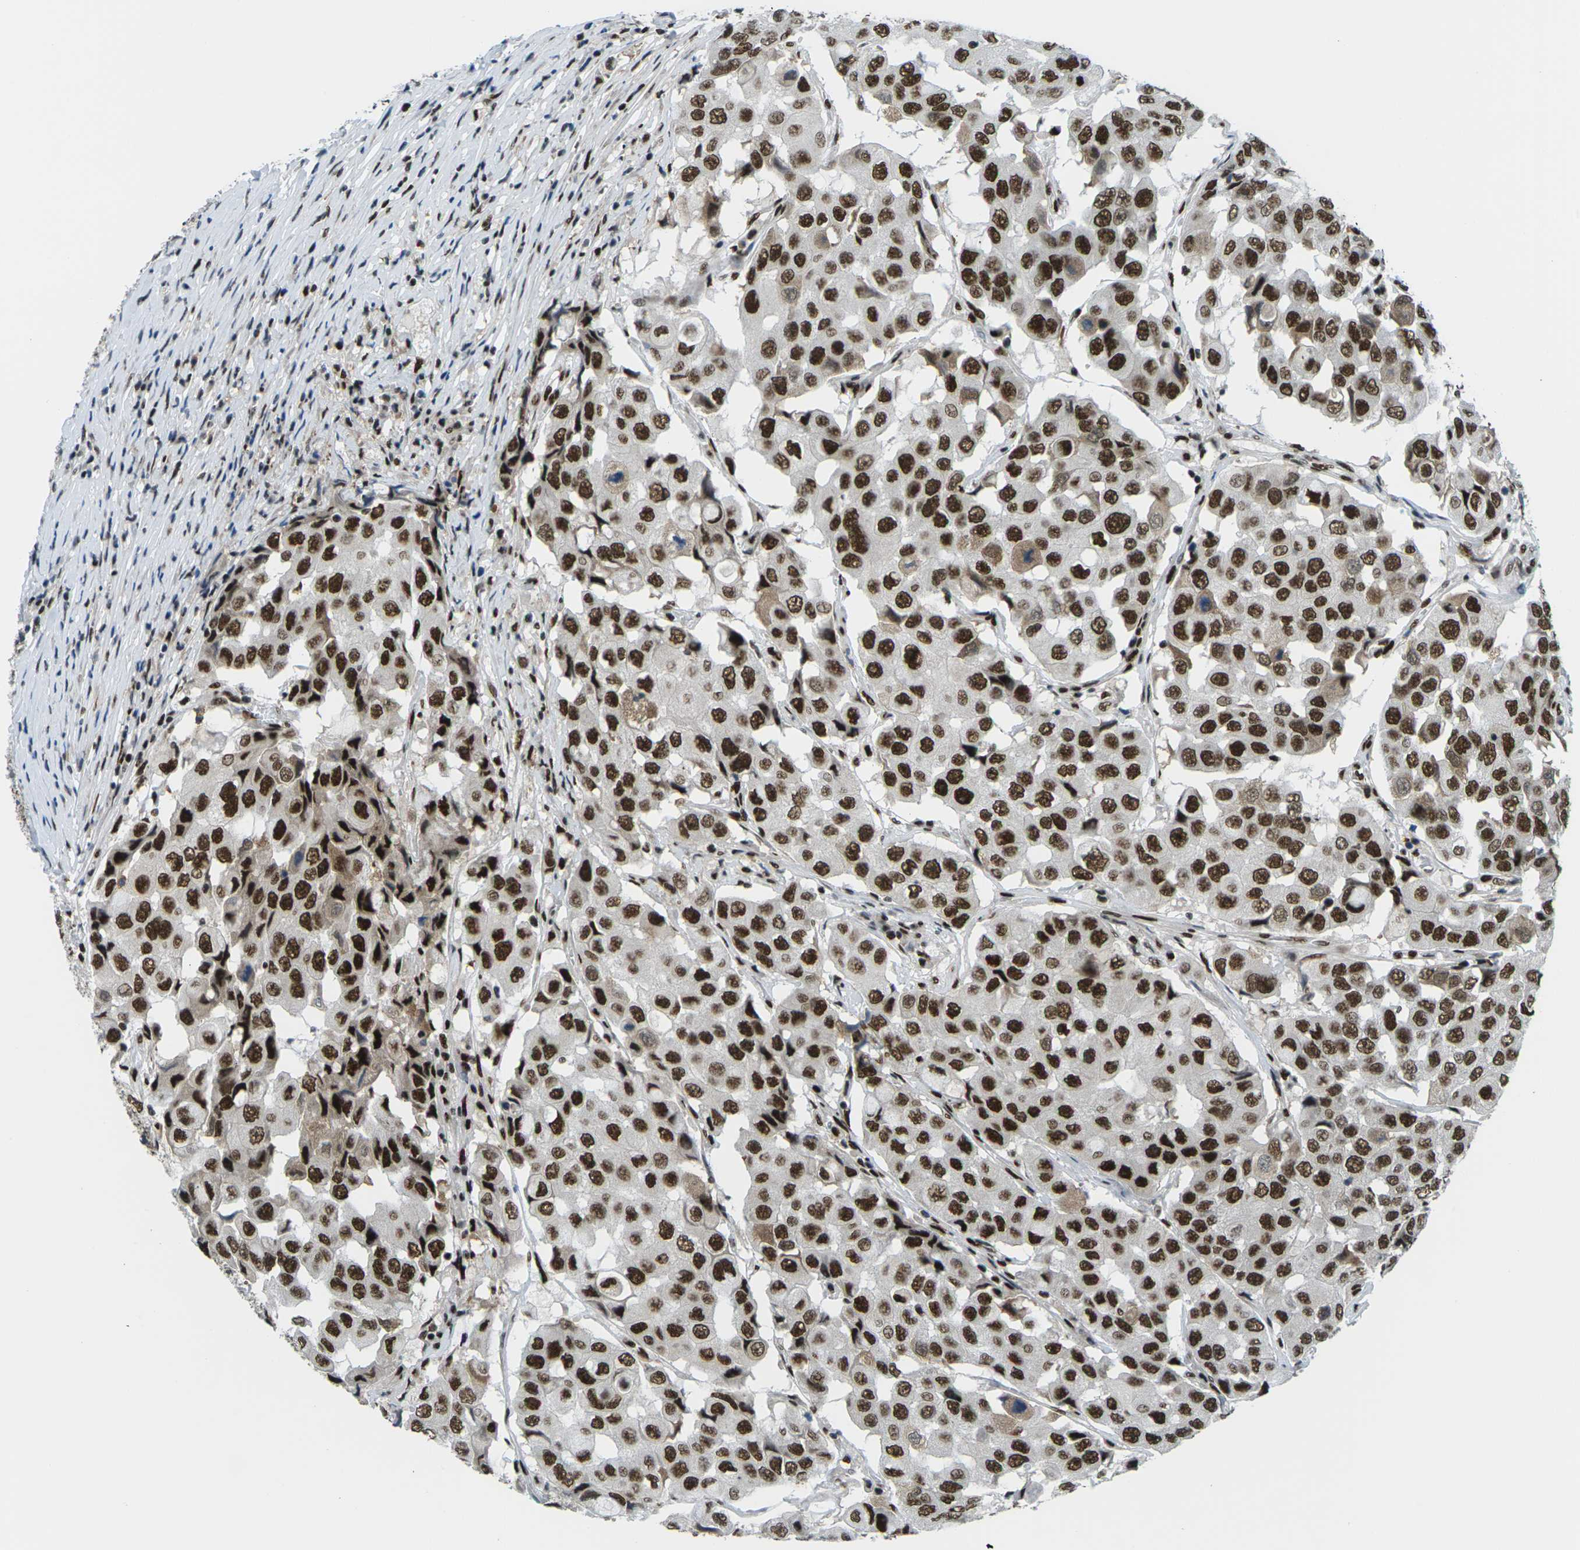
{"staining": {"intensity": "strong", "quantity": ">75%", "location": "nuclear"}, "tissue": "breast cancer", "cell_type": "Tumor cells", "image_type": "cancer", "snomed": [{"axis": "morphology", "description": "Duct carcinoma"}, {"axis": "topography", "description": "Breast"}], "caption": "This is an image of immunohistochemistry (IHC) staining of intraductal carcinoma (breast), which shows strong positivity in the nuclear of tumor cells.", "gene": "PSME3", "patient": {"sex": "female", "age": 27}}